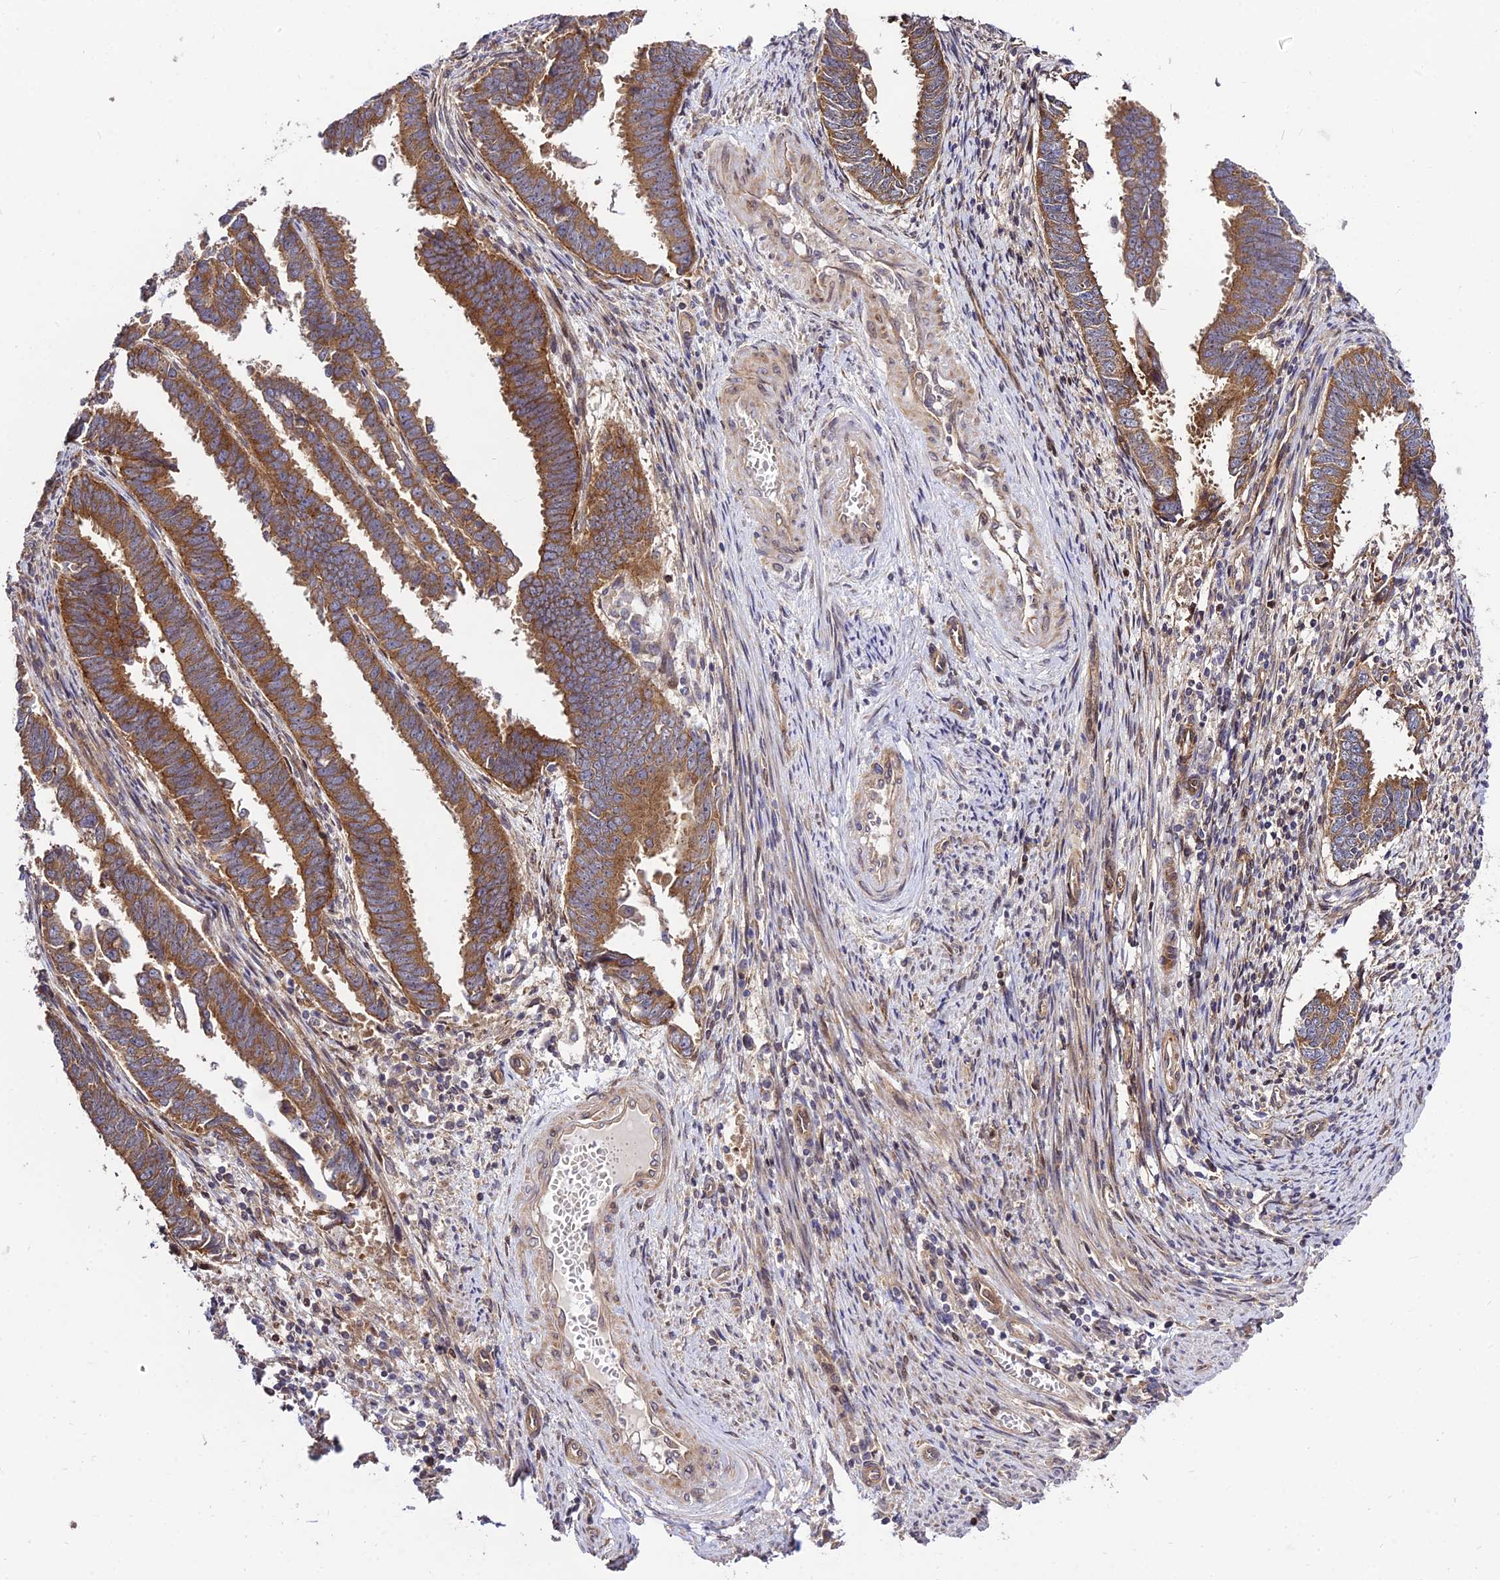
{"staining": {"intensity": "strong", "quantity": ">75%", "location": "cytoplasmic/membranous"}, "tissue": "endometrial cancer", "cell_type": "Tumor cells", "image_type": "cancer", "snomed": [{"axis": "morphology", "description": "Adenocarcinoma, NOS"}, {"axis": "topography", "description": "Endometrium"}], "caption": "This micrograph displays IHC staining of human adenocarcinoma (endometrial), with high strong cytoplasmic/membranous positivity in approximately >75% of tumor cells.", "gene": "SMG6", "patient": {"sex": "female", "age": 75}}